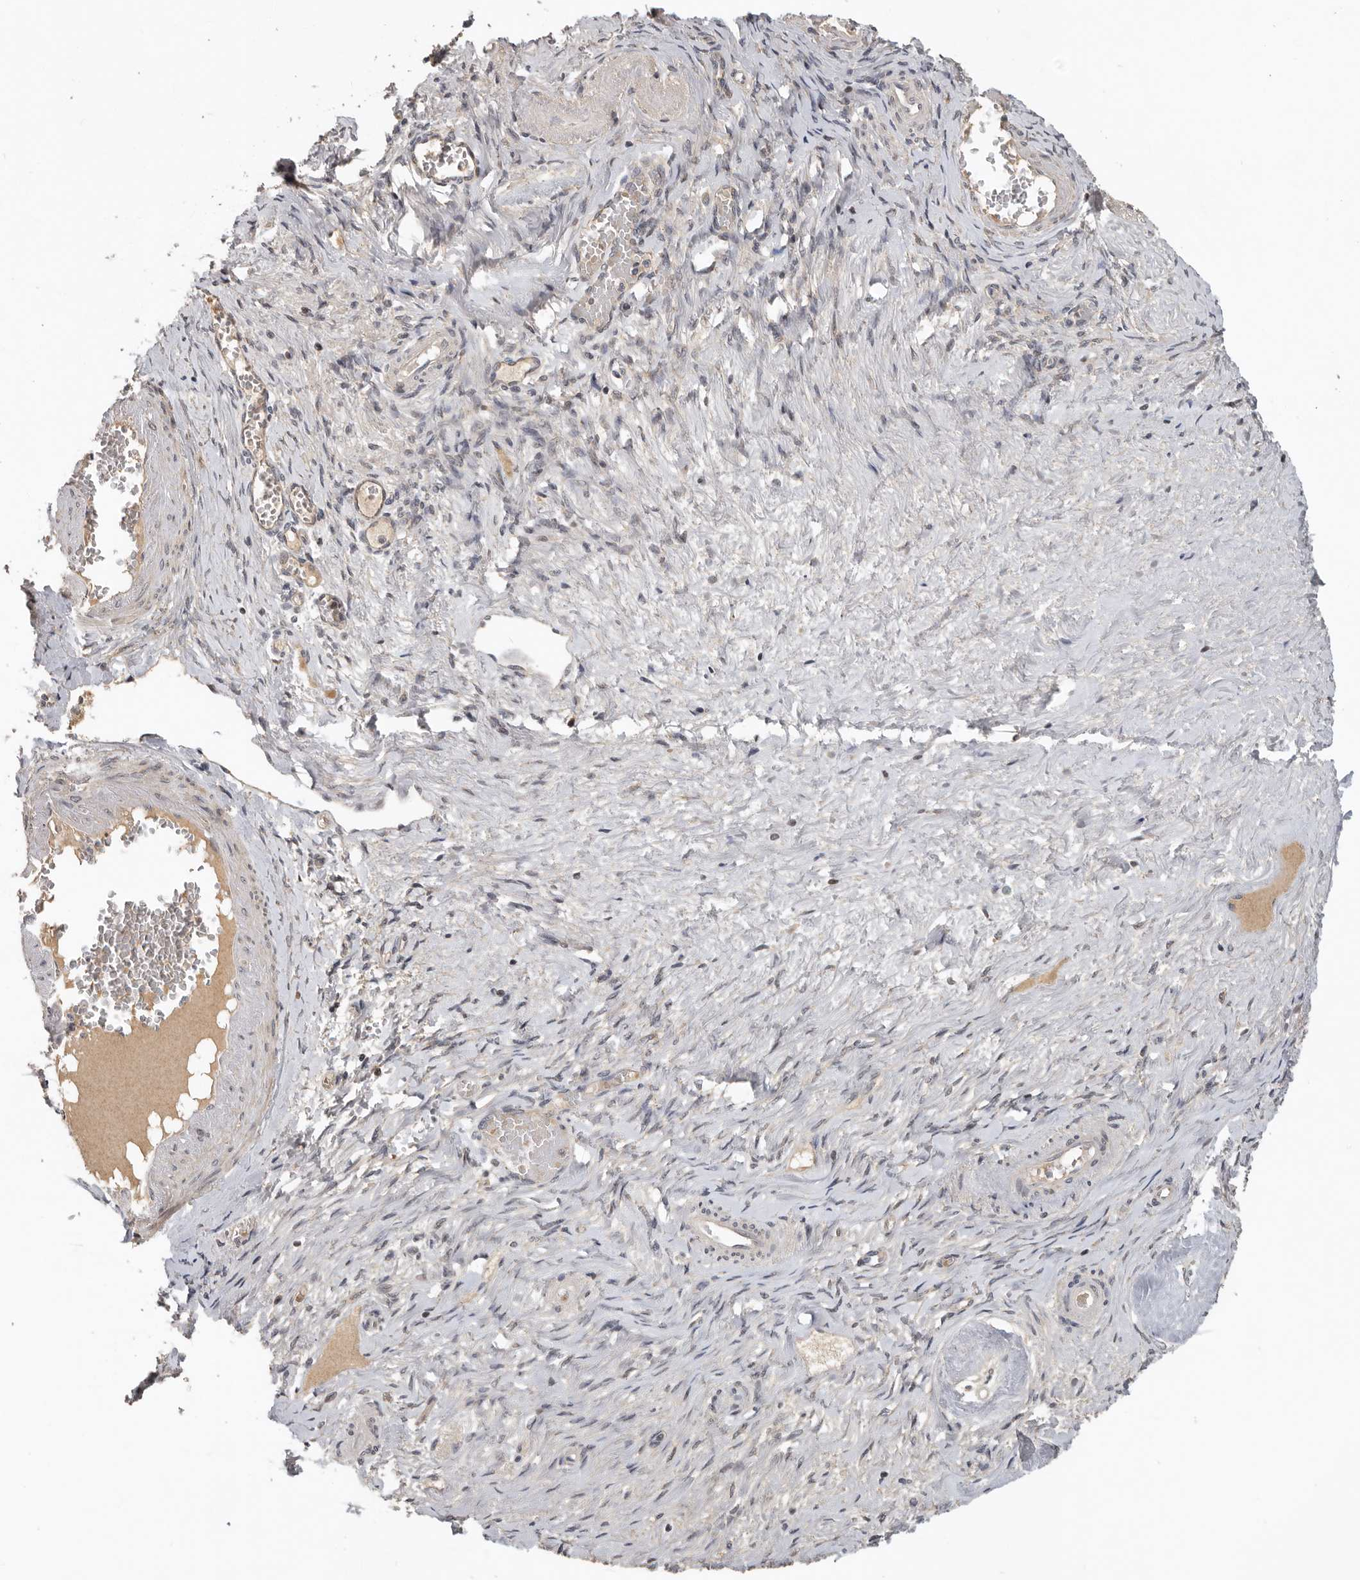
{"staining": {"intensity": "negative", "quantity": "none", "location": "none"}, "tissue": "adipose tissue", "cell_type": "Adipocytes", "image_type": "normal", "snomed": [{"axis": "morphology", "description": "Normal tissue, NOS"}, {"axis": "topography", "description": "Vascular tissue"}, {"axis": "topography", "description": "Fallopian tube"}, {"axis": "topography", "description": "Ovary"}], "caption": "High power microscopy photomicrograph of an IHC image of unremarkable adipose tissue, revealing no significant staining in adipocytes. (DAB IHC visualized using brightfield microscopy, high magnification).", "gene": "HENMT1", "patient": {"sex": "female", "age": 67}}